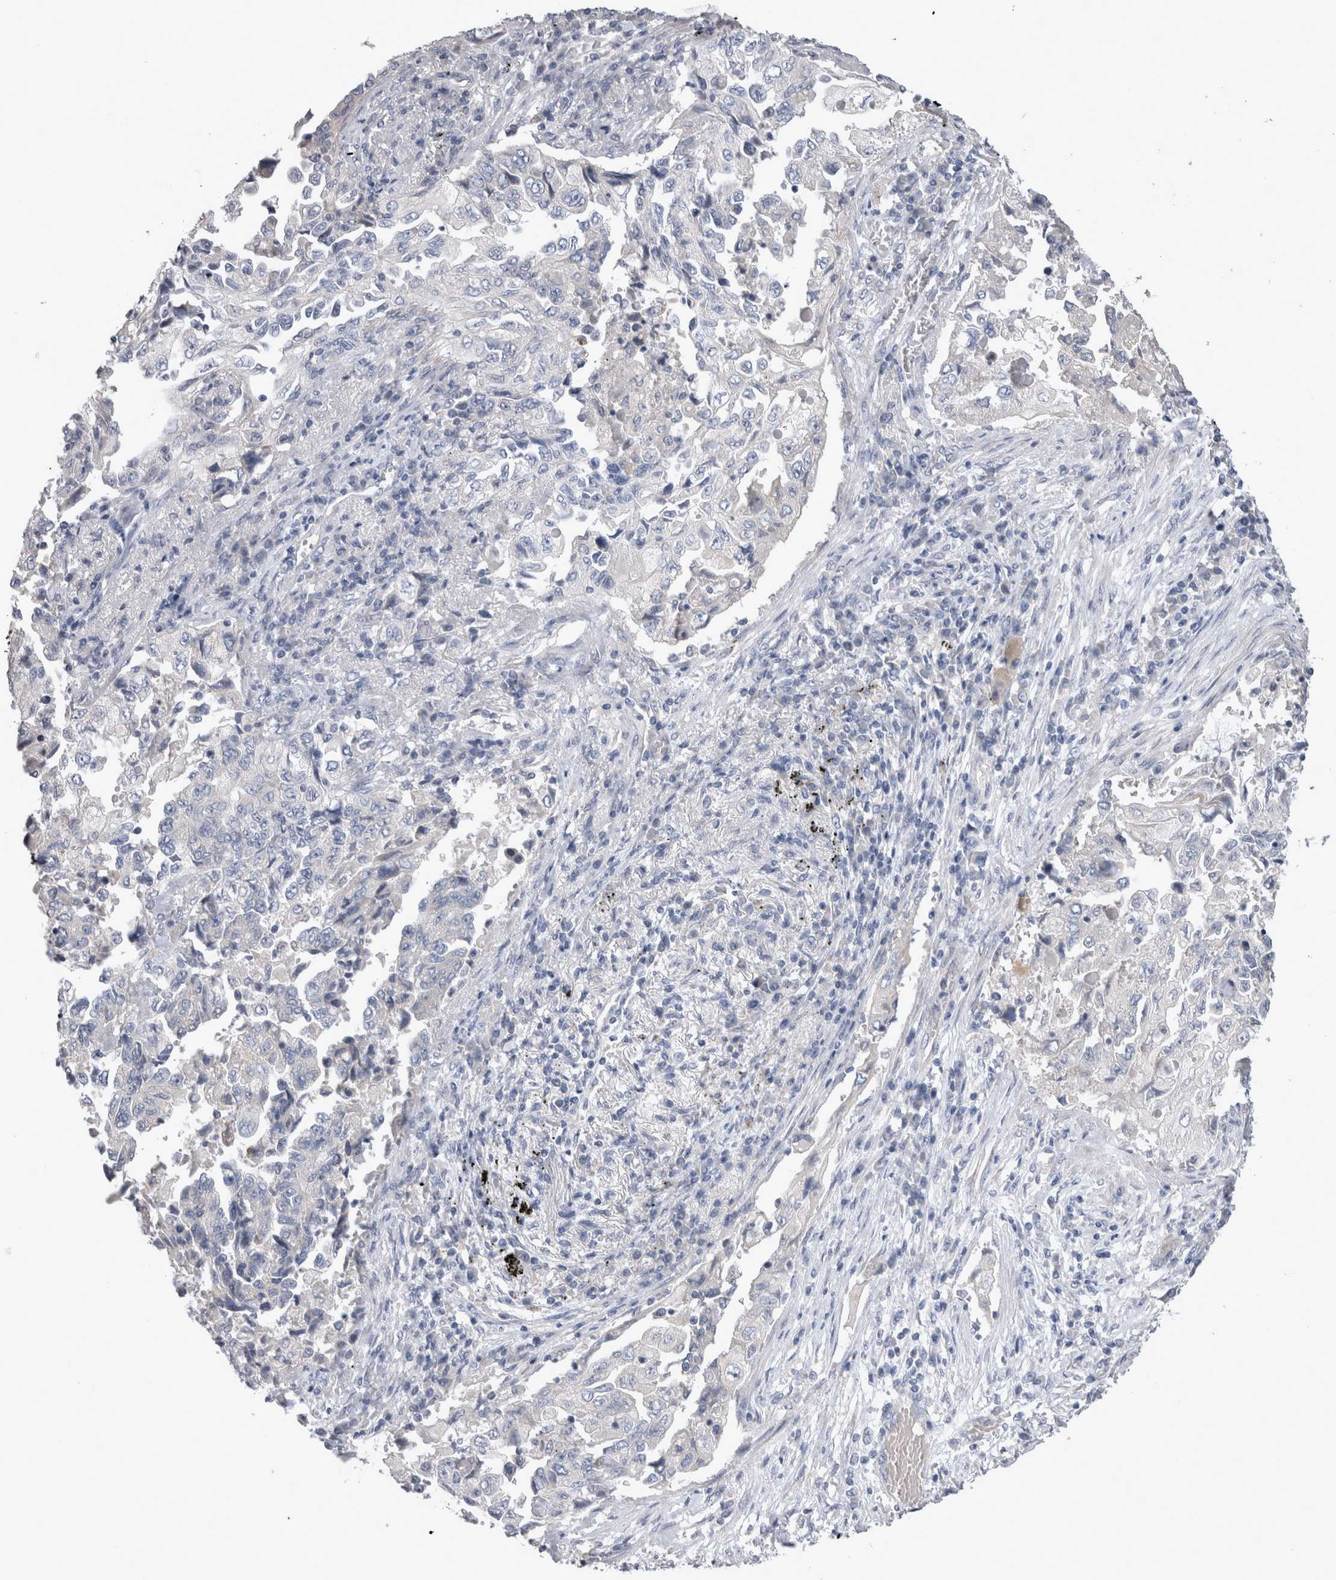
{"staining": {"intensity": "negative", "quantity": "none", "location": "none"}, "tissue": "lung cancer", "cell_type": "Tumor cells", "image_type": "cancer", "snomed": [{"axis": "morphology", "description": "Adenocarcinoma, NOS"}, {"axis": "topography", "description": "Lung"}], "caption": "Histopathology image shows no protein positivity in tumor cells of lung adenocarcinoma tissue.", "gene": "LRRC40", "patient": {"sex": "female", "age": 51}}